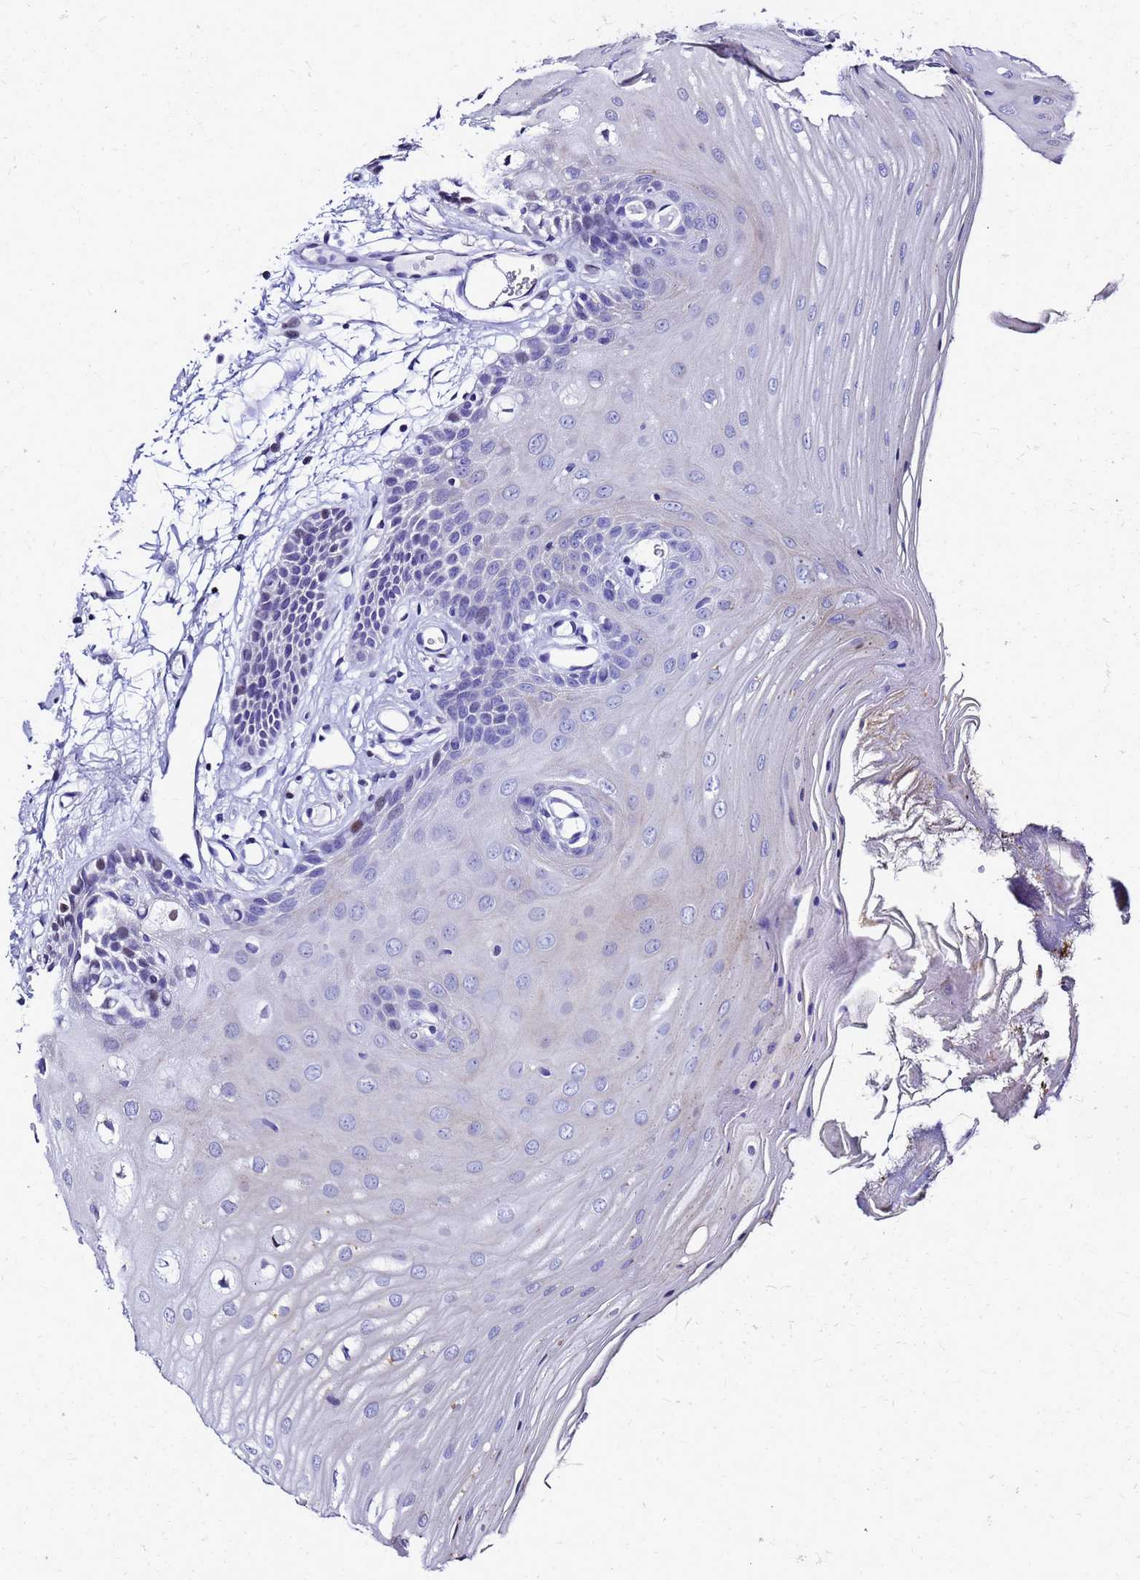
{"staining": {"intensity": "negative", "quantity": "none", "location": "none"}, "tissue": "oral mucosa", "cell_type": "Squamous epithelial cells", "image_type": "normal", "snomed": [{"axis": "morphology", "description": "Normal tissue, NOS"}, {"axis": "topography", "description": "Oral tissue"}, {"axis": "topography", "description": "Tounge, NOS"}], "caption": "Immunohistochemistry (IHC) micrograph of benign oral mucosa: oral mucosa stained with DAB (3,3'-diaminobenzidine) shows no significant protein positivity in squamous epithelial cells. The staining was performed using DAB to visualize the protein expression in brown, while the nuclei were stained in blue with hematoxylin (Magnification: 20x).", "gene": "SMIM21", "patient": {"sex": "female", "age": 73}}